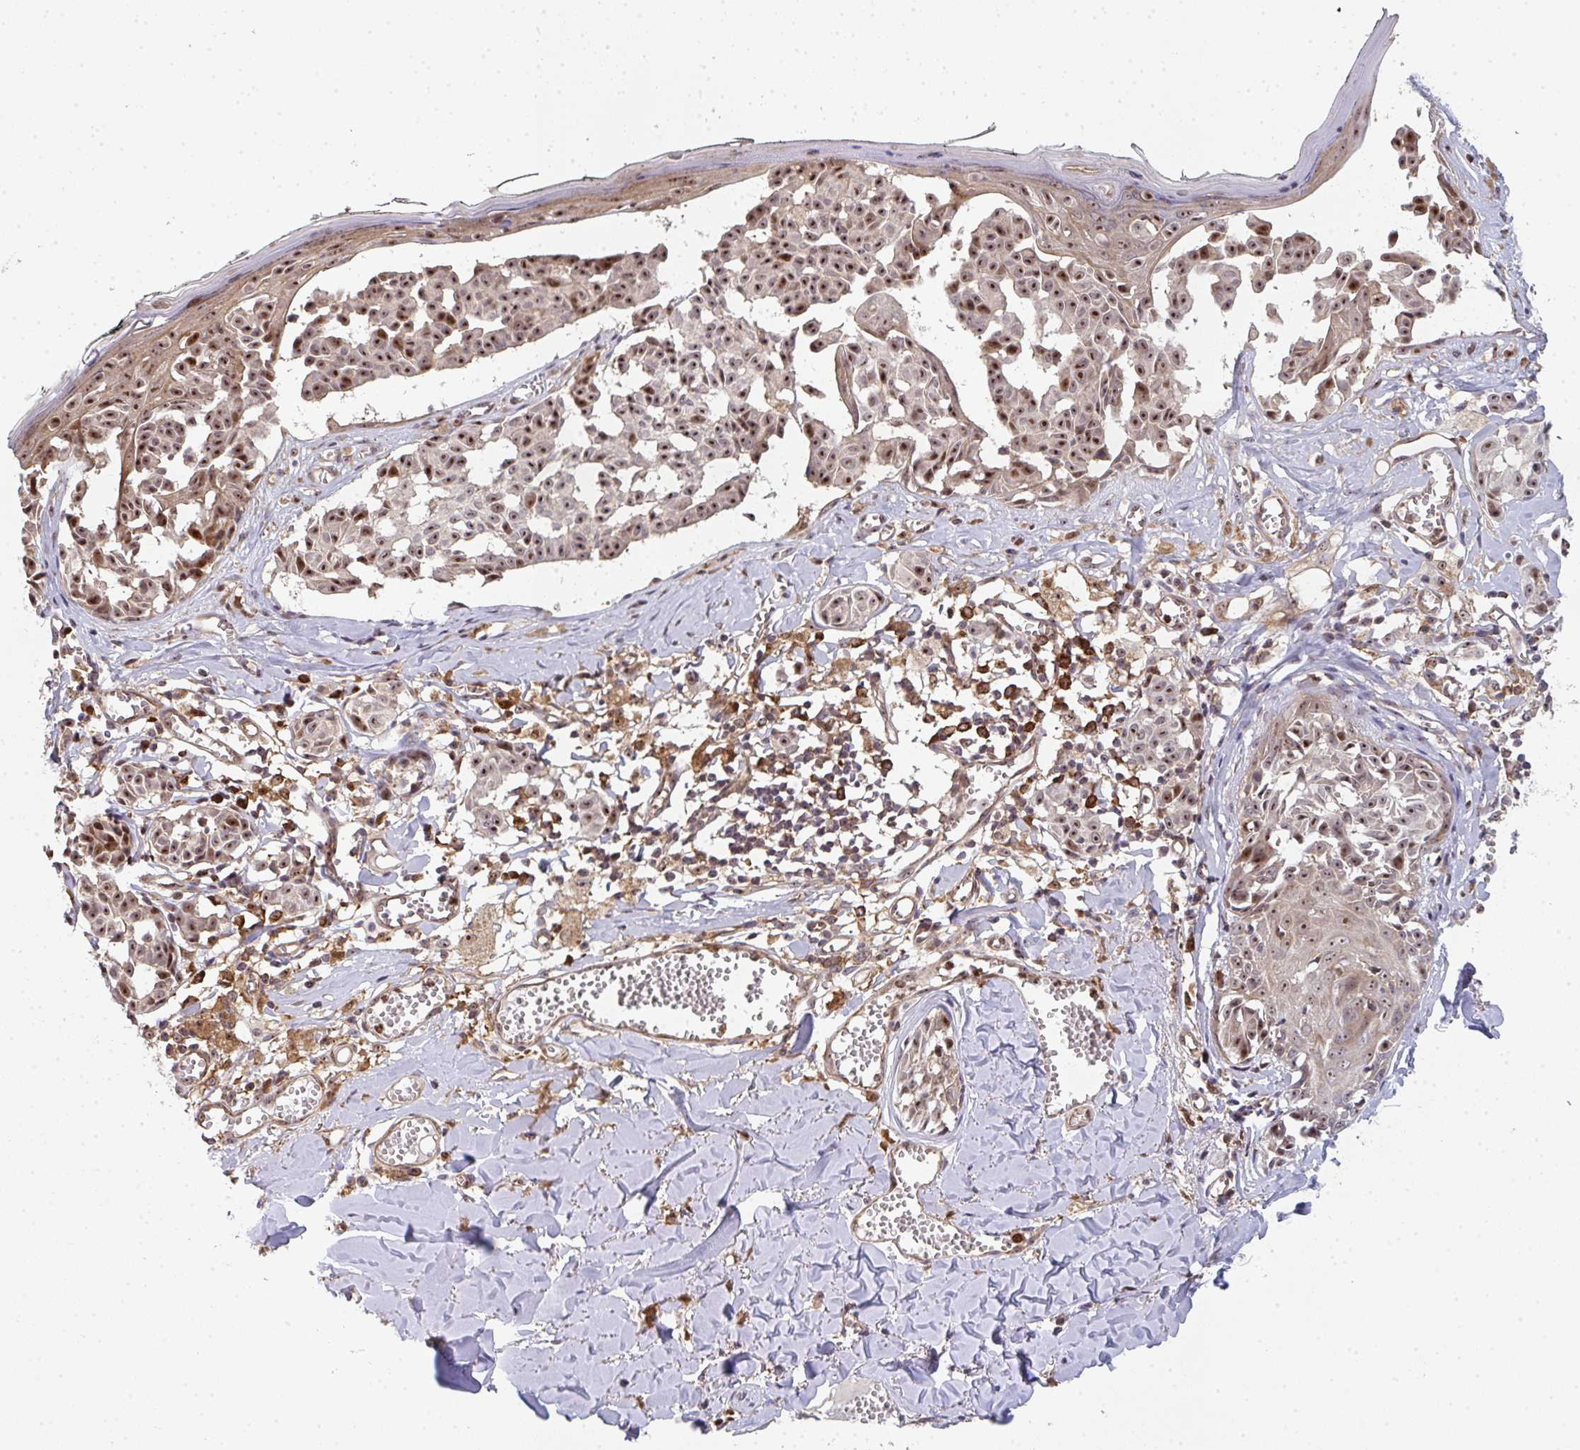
{"staining": {"intensity": "strong", "quantity": "25%-75%", "location": "nuclear"}, "tissue": "melanoma", "cell_type": "Tumor cells", "image_type": "cancer", "snomed": [{"axis": "morphology", "description": "Malignant melanoma, NOS"}, {"axis": "topography", "description": "Skin"}], "caption": "Approximately 25%-75% of tumor cells in human melanoma show strong nuclear protein positivity as visualized by brown immunohistochemical staining.", "gene": "SIMC1", "patient": {"sex": "female", "age": 43}}